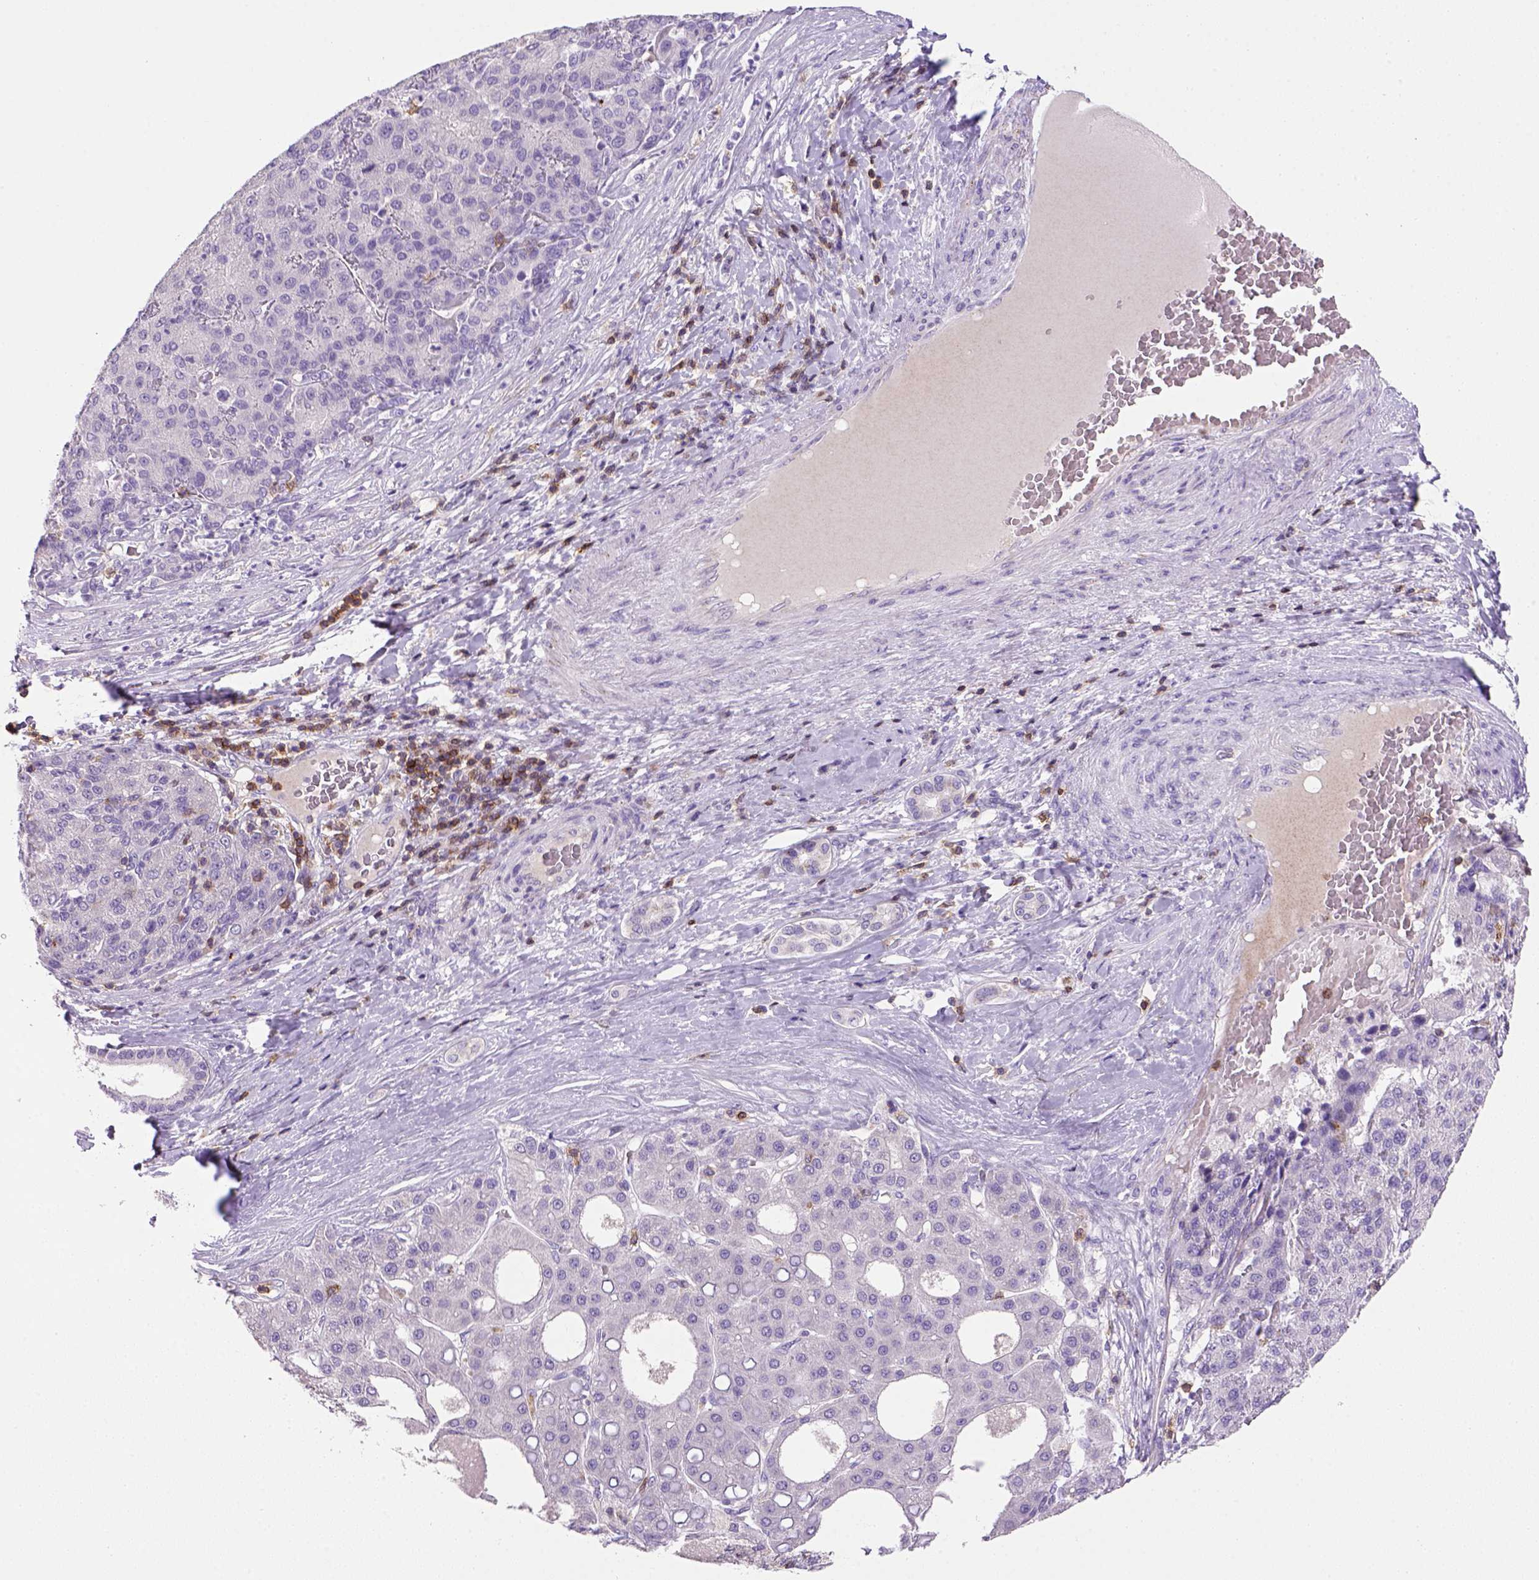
{"staining": {"intensity": "negative", "quantity": "none", "location": "none"}, "tissue": "liver cancer", "cell_type": "Tumor cells", "image_type": "cancer", "snomed": [{"axis": "morphology", "description": "Carcinoma, Hepatocellular, NOS"}, {"axis": "topography", "description": "Liver"}], "caption": "Tumor cells show no significant expression in liver hepatocellular carcinoma.", "gene": "CD3E", "patient": {"sex": "male", "age": 65}}